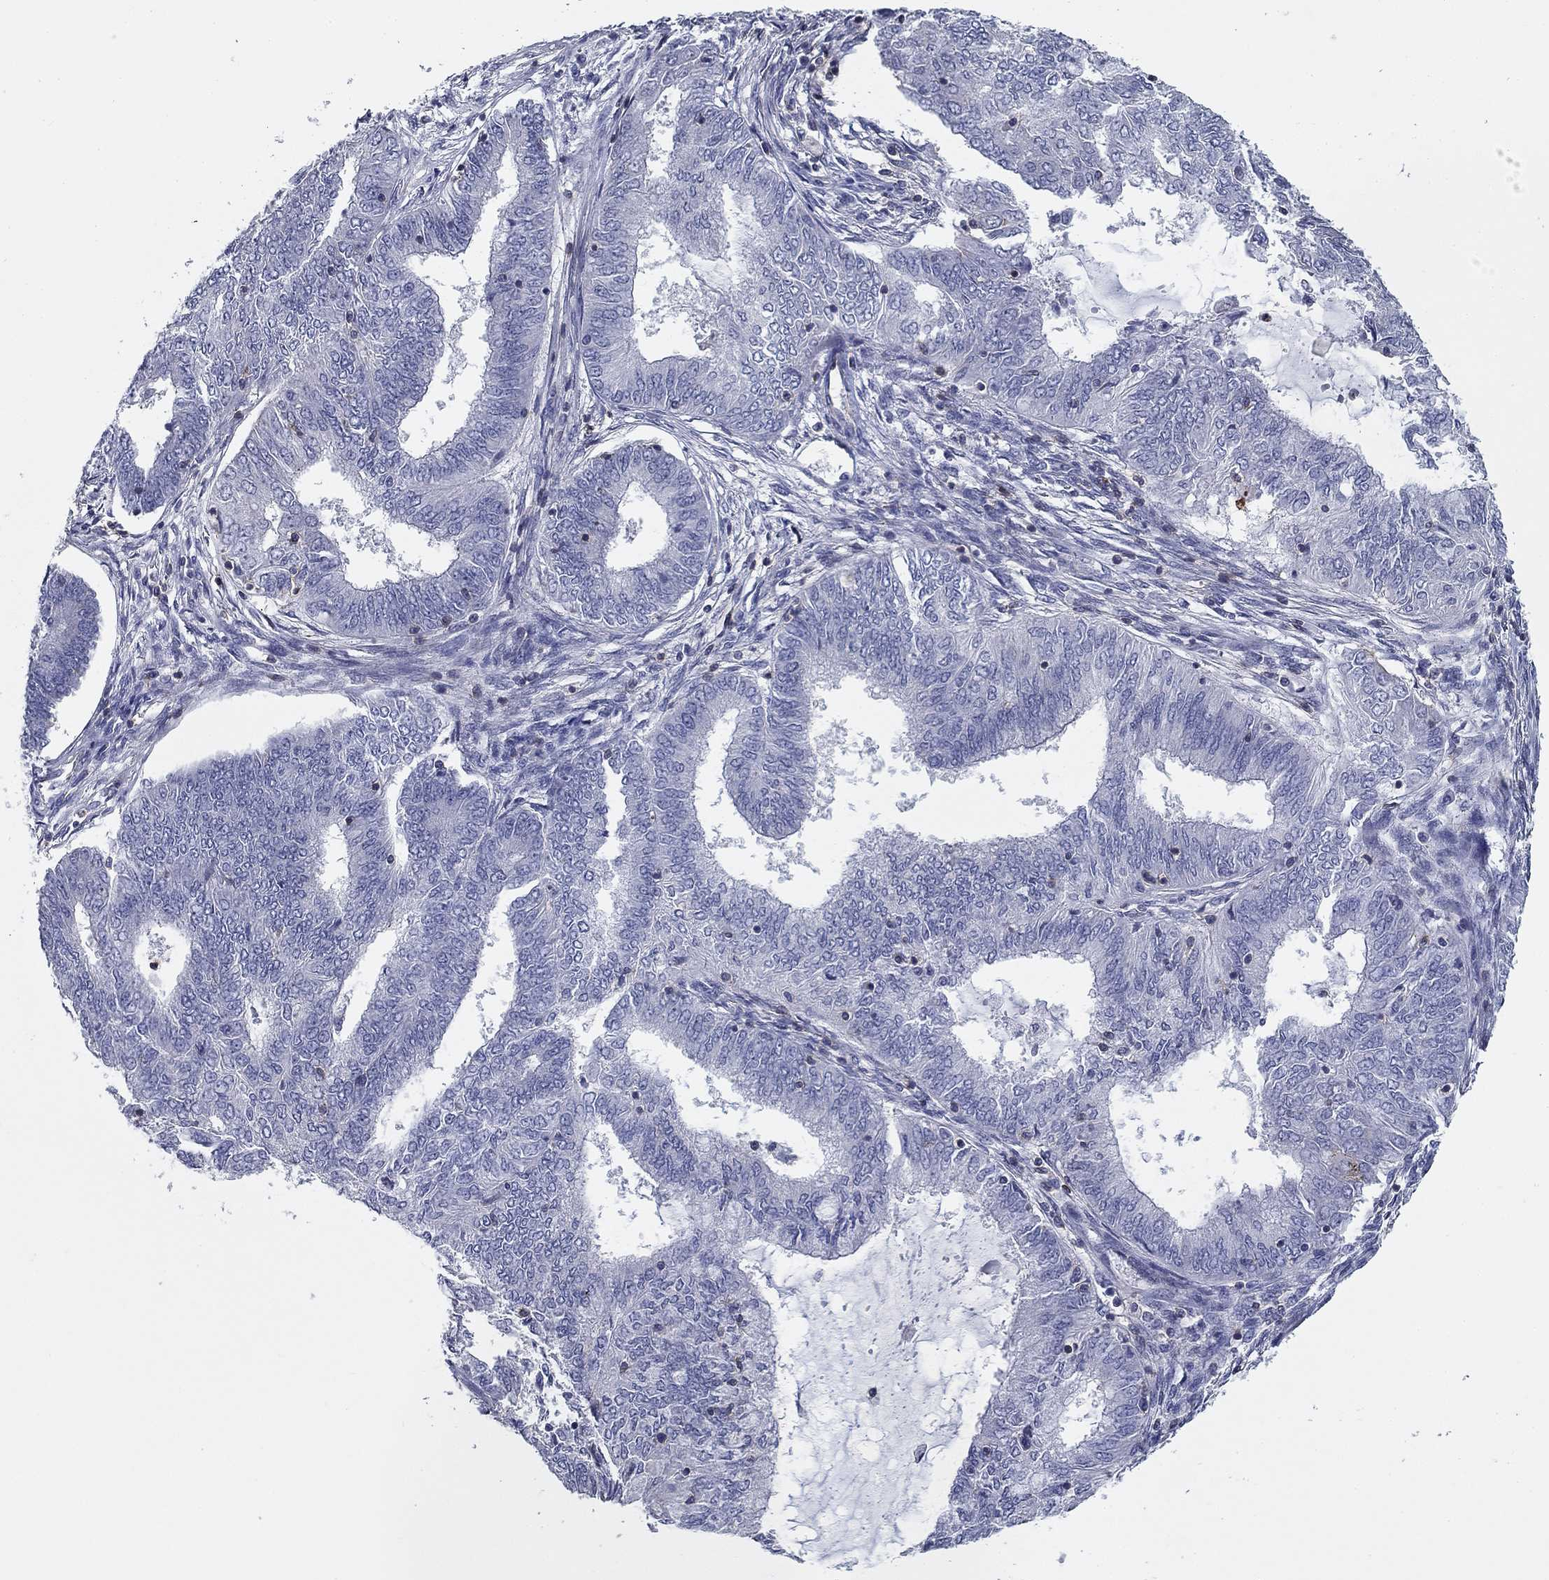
{"staining": {"intensity": "negative", "quantity": "none", "location": "none"}, "tissue": "endometrial cancer", "cell_type": "Tumor cells", "image_type": "cancer", "snomed": [{"axis": "morphology", "description": "Adenocarcinoma, NOS"}, {"axis": "topography", "description": "Endometrium"}], "caption": "The image exhibits no staining of tumor cells in endometrial adenocarcinoma.", "gene": "SIT1", "patient": {"sex": "female", "age": 62}}